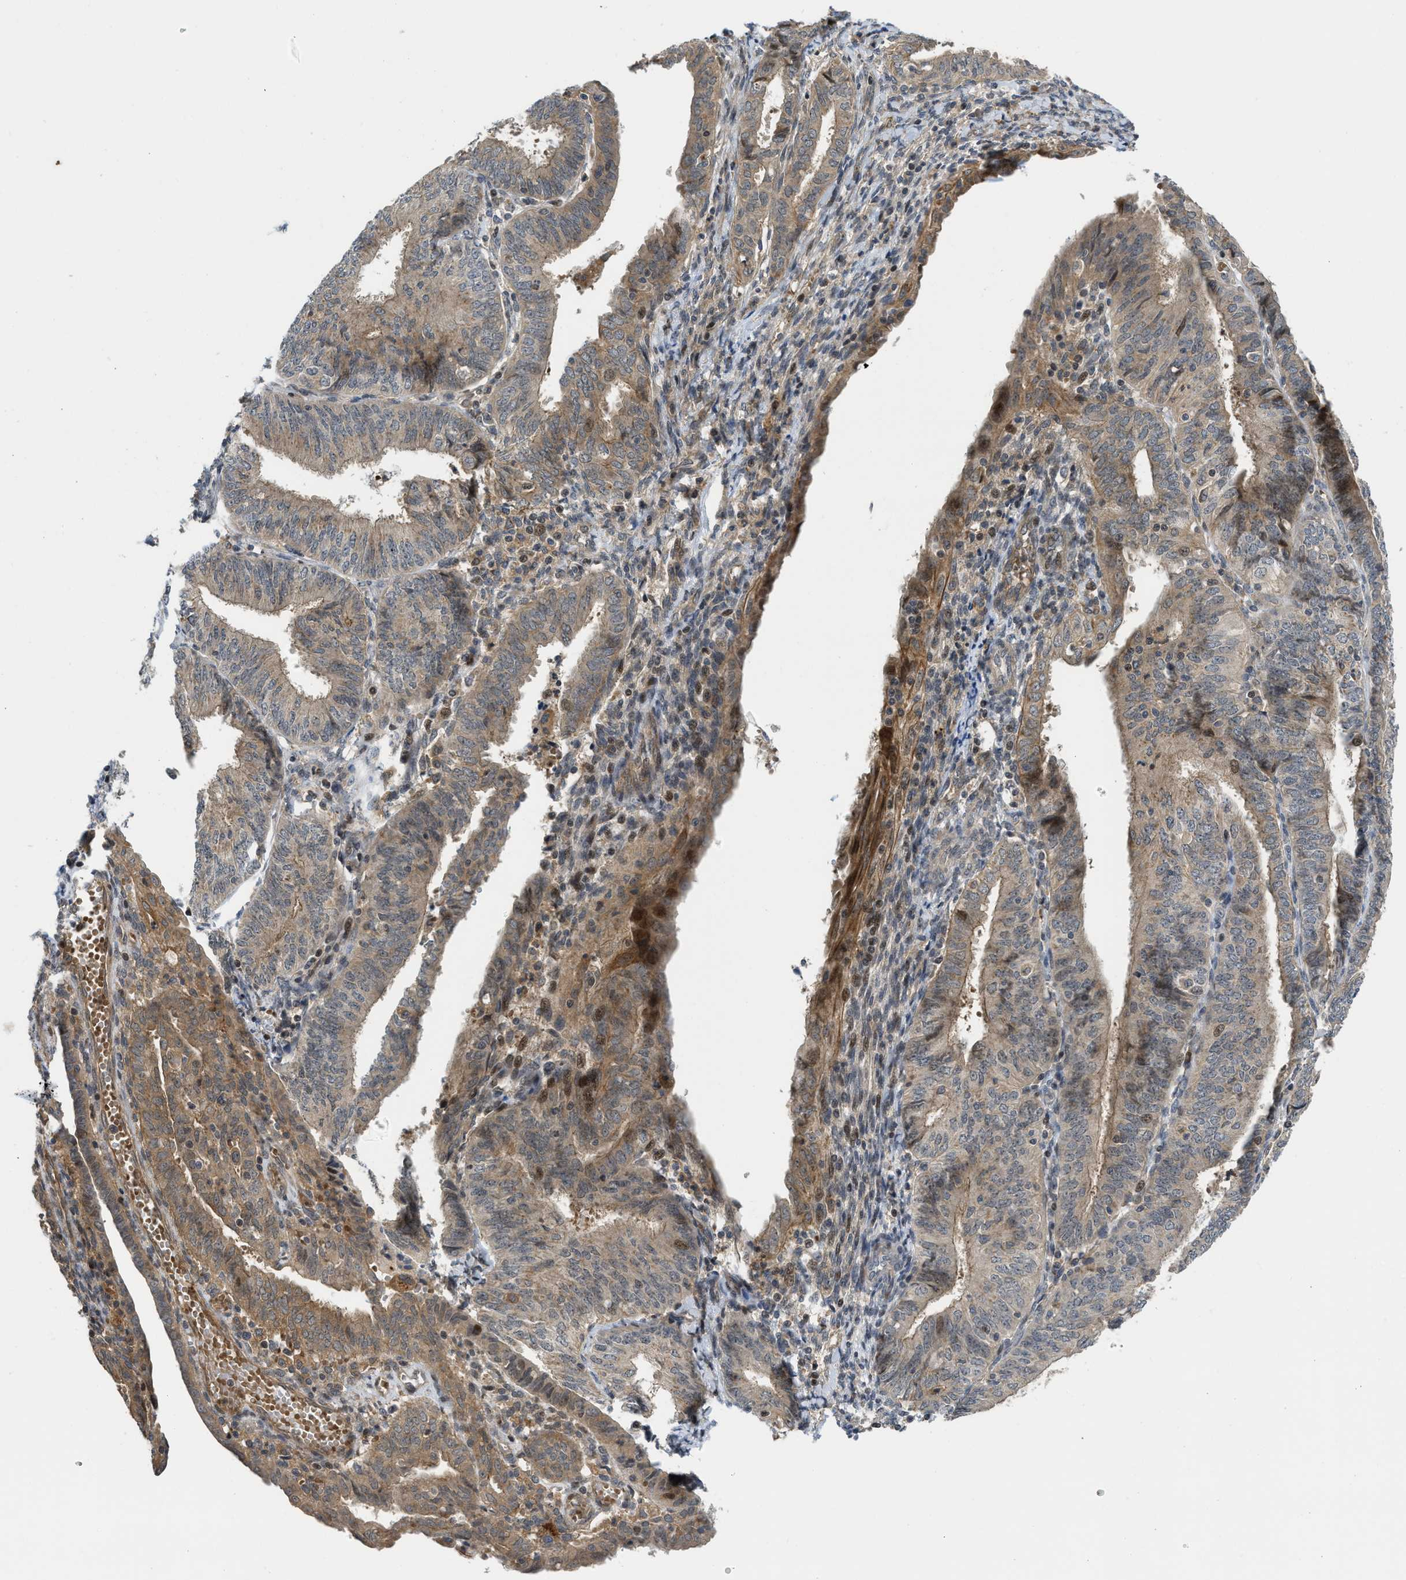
{"staining": {"intensity": "weak", "quantity": "25%-75%", "location": "cytoplasmic/membranous,nuclear"}, "tissue": "endometrial cancer", "cell_type": "Tumor cells", "image_type": "cancer", "snomed": [{"axis": "morphology", "description": "Adenocarcinoma, NOS"}, {"axis": "topography", "description": "Endometrium"}], "caption": "A brown stain highlights weak cytoplasmic/membranous and nuclear staining of a protein in human adenocarcinoma (endometrial) tumor cells.", "gene": "DNAJC28", "patient": {"sex": "female", "age": 58}}